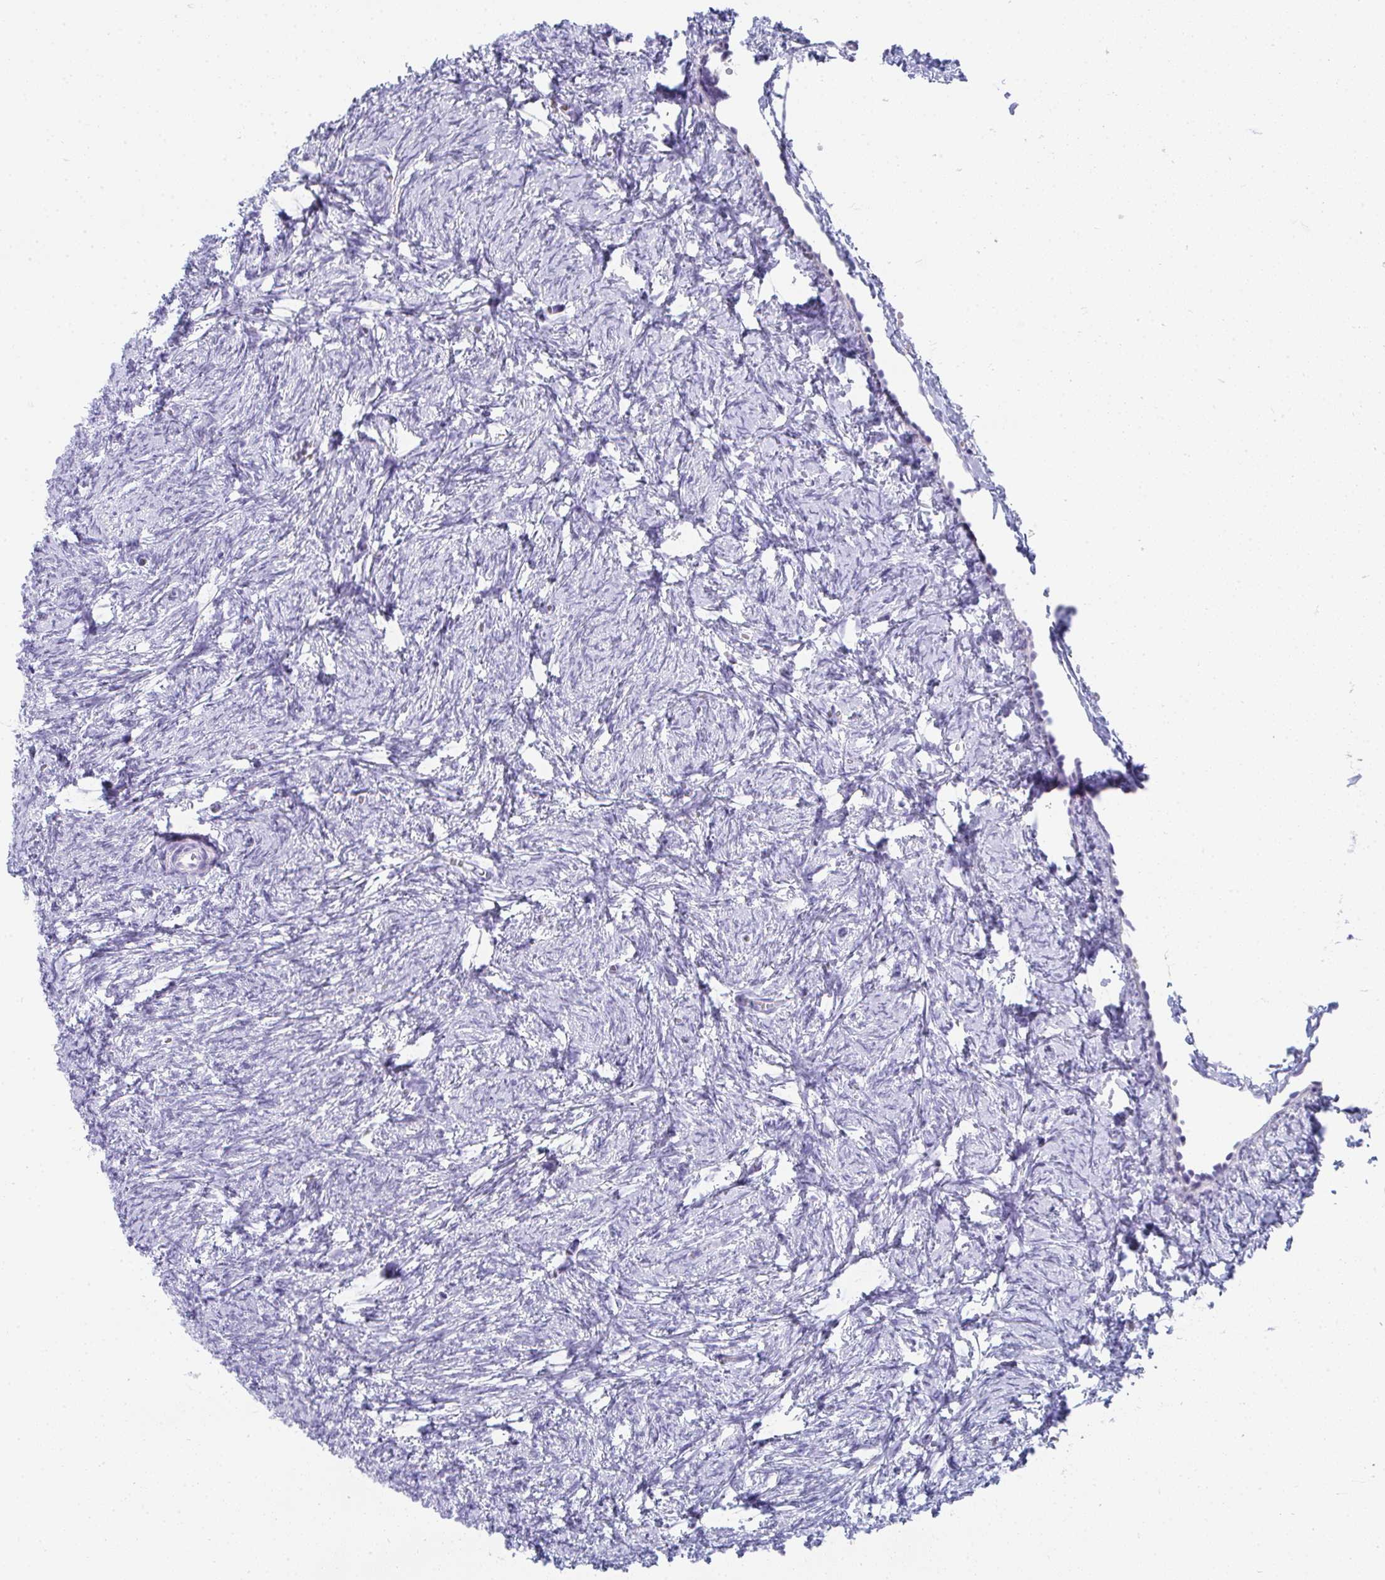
{"staining": {"intensity": "negative", "quantity": "none", "location": "none"}, "tissue": "ovary", "cell_type": "Follicle cells", "image_type": "normal", "snomed": [{"axis": "morphology", "description": "Normal tissue, NOS"}, {"axis": "topography", "description": "Ovary"}], "caption": "The immunohistochemistry photomicrograph has no significant staining in follicle cells of ovary.", "gene": "TTC30A", "patient": {"sex": "female", "age": 41}}